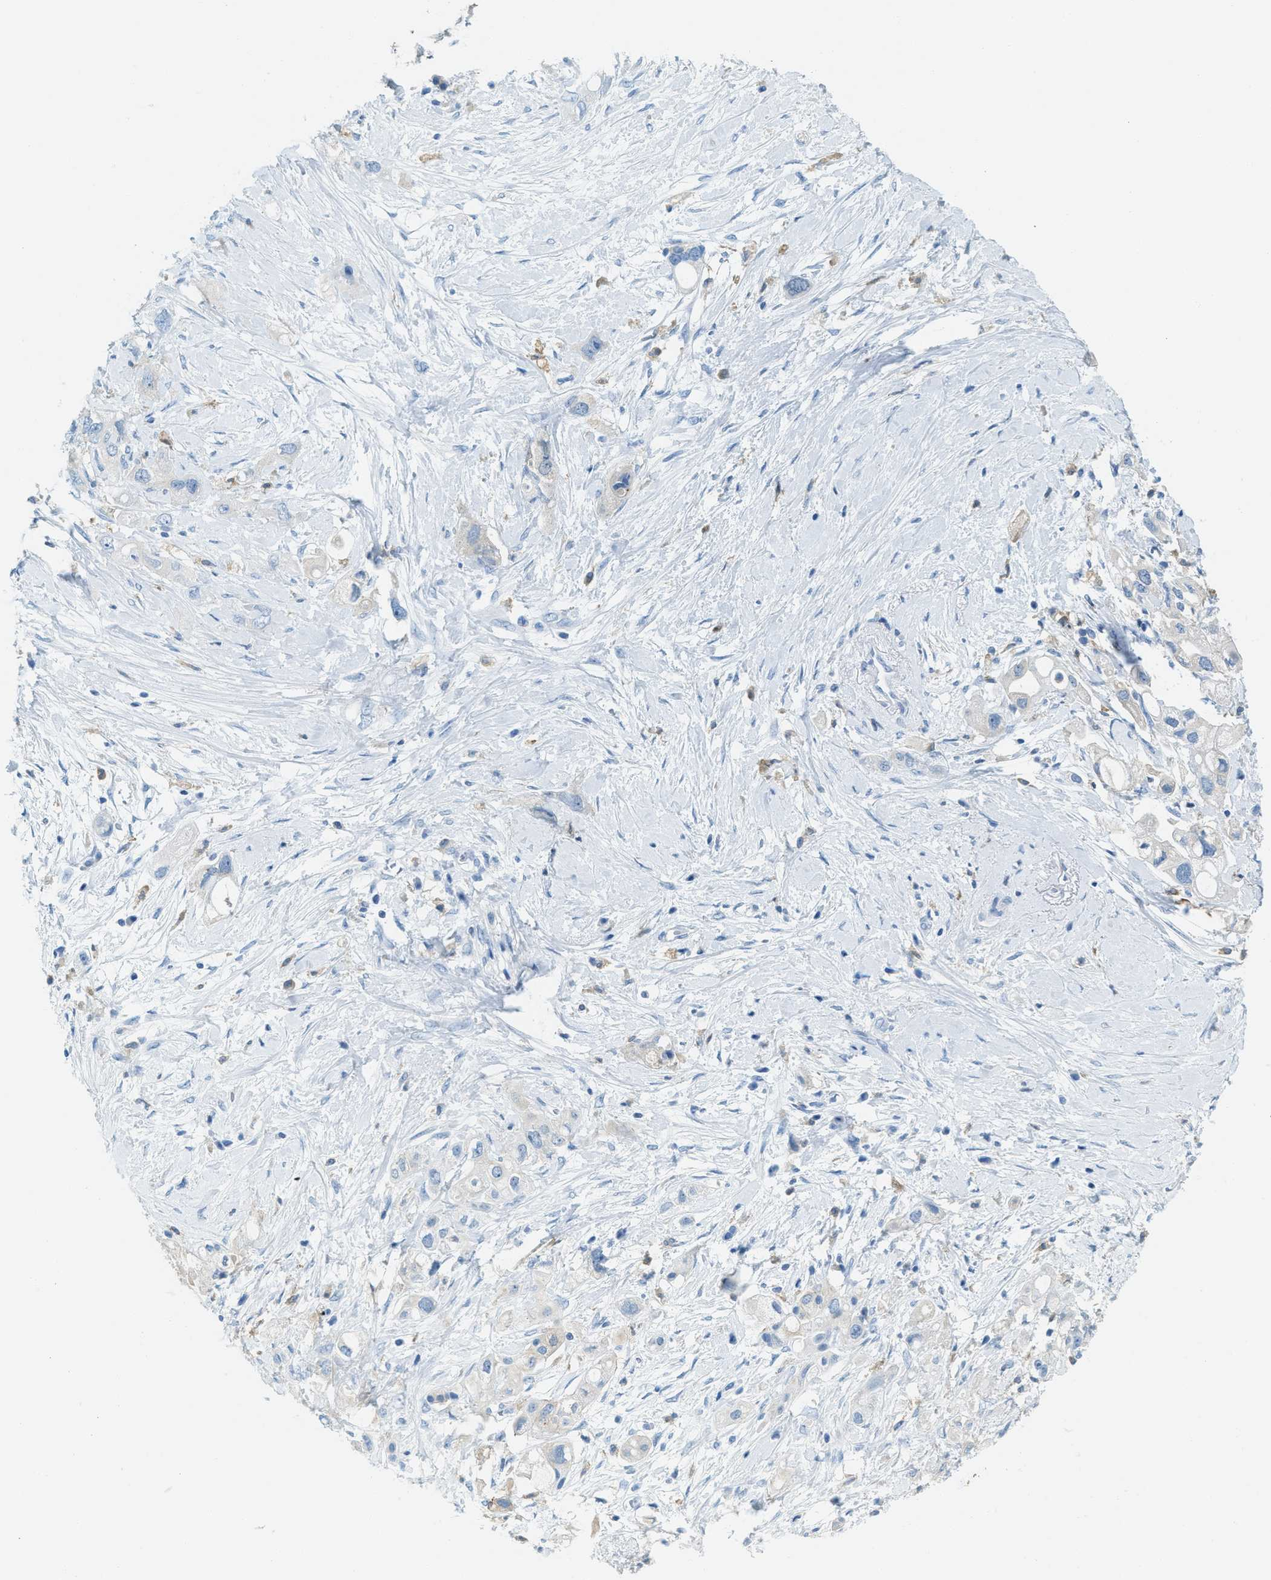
{"staining": {"intensity": "negative", "quantity": "none", "location": "none"}, "tissue": "pancreatic cancer", "cell_type": "Tumor cells", "image_type": "cancer", "snomed": [{"axis": "morphology", "description": "Adenocarcinoma, NOS"}, {"axis": "topography", "description": "Pancreas"}], "caption": "This is an IHC histopathology image of pancreatic cancer. There is no positivity in tumor cells.", "gene": "MATCAP2", "patient": {"sex": "female", "age": 56}}